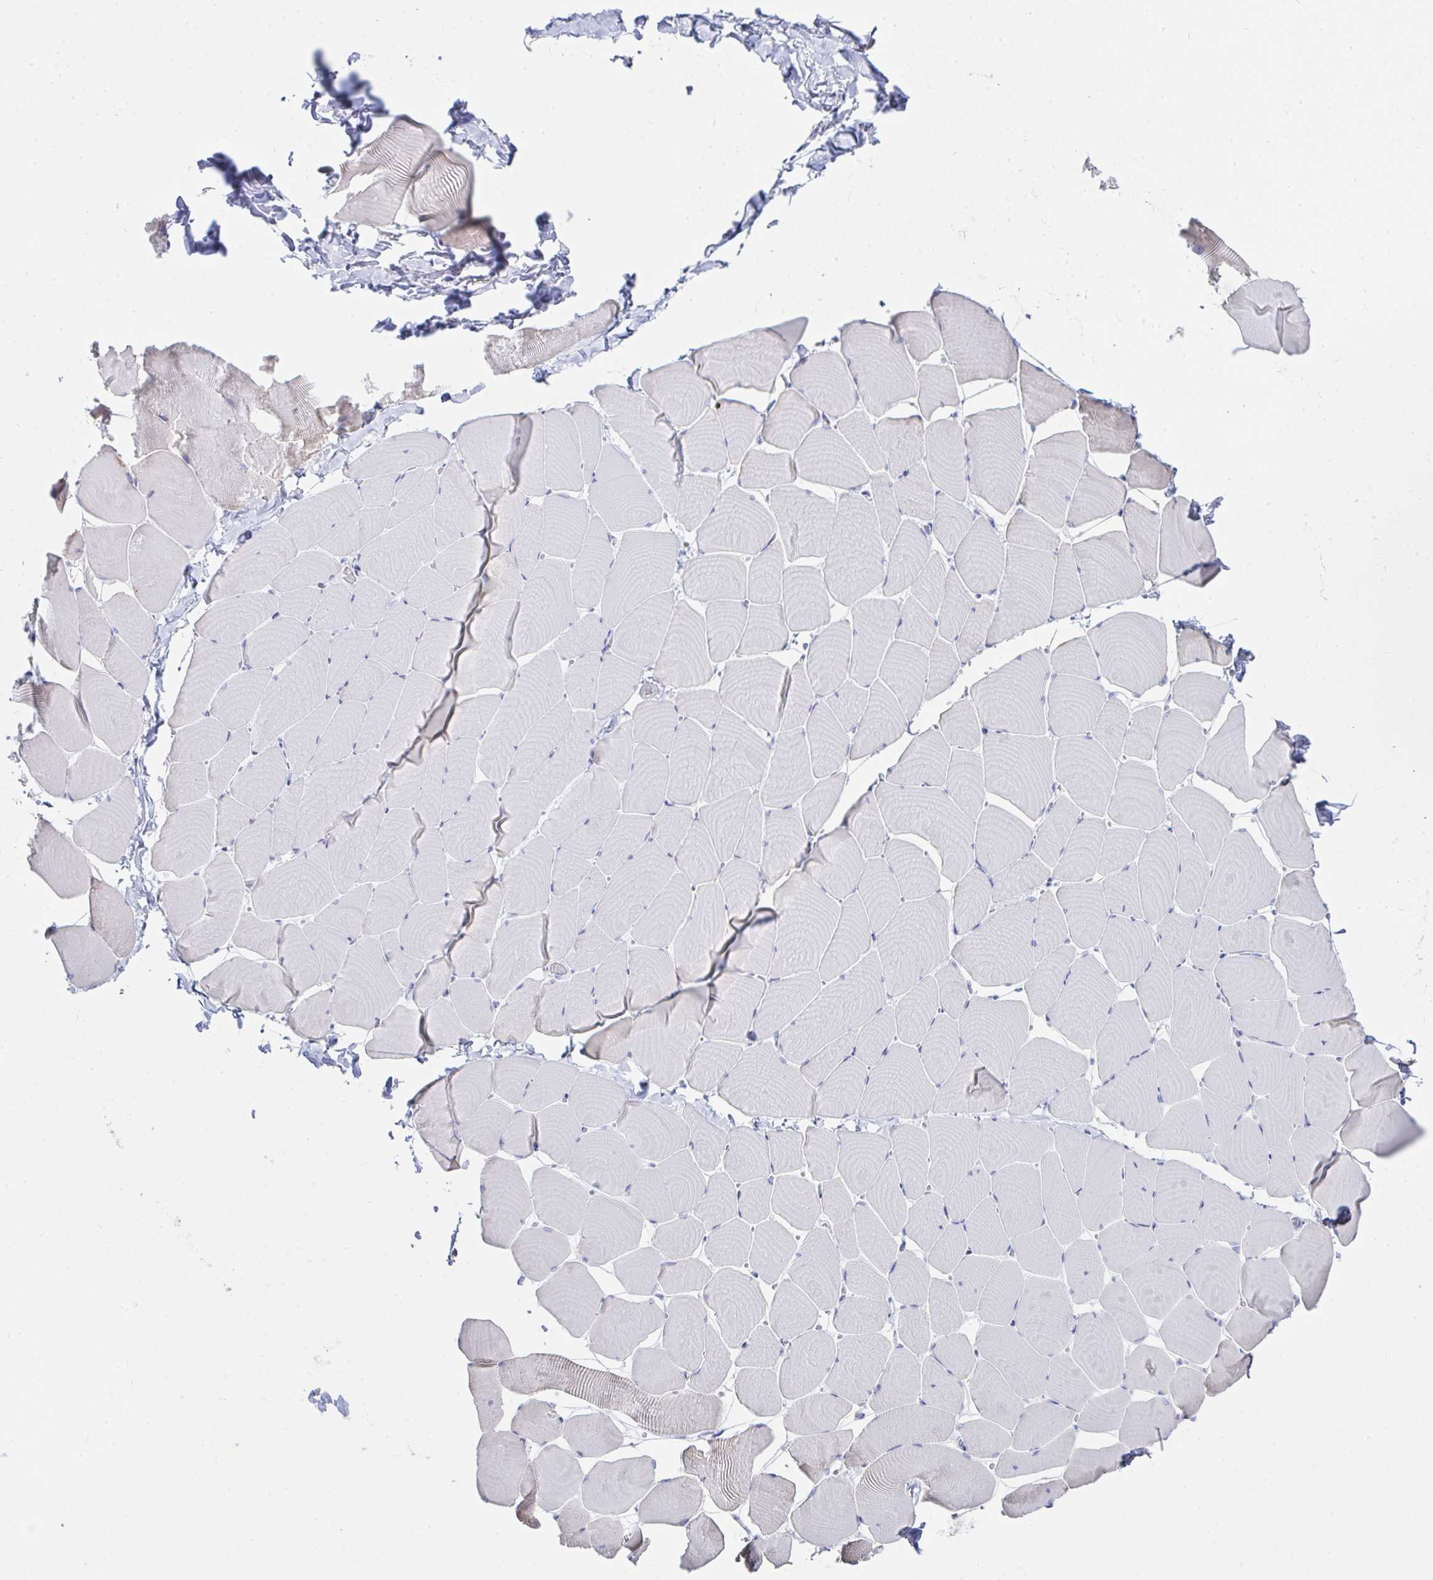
{"staining": {"intensity": "weak", "quantity": "<25%", "location": "cytoplasmic/membranous"}, "tissue": "skeletal muscle", "cell_type": "Myocytes", "image_type": "normal", "snomed": [{"axis": "morphology", "description": "Normal tissue, NOS"}, {"axis": "topography", "description": "Skeletal muscle"}], "caption": "Immunohistochemistry (IHC) of unremarkable human skeletal muscle shows no positivity in myocytes.", "gene": "AIFM1", "patient": {"sex": "male", "age": 25}}